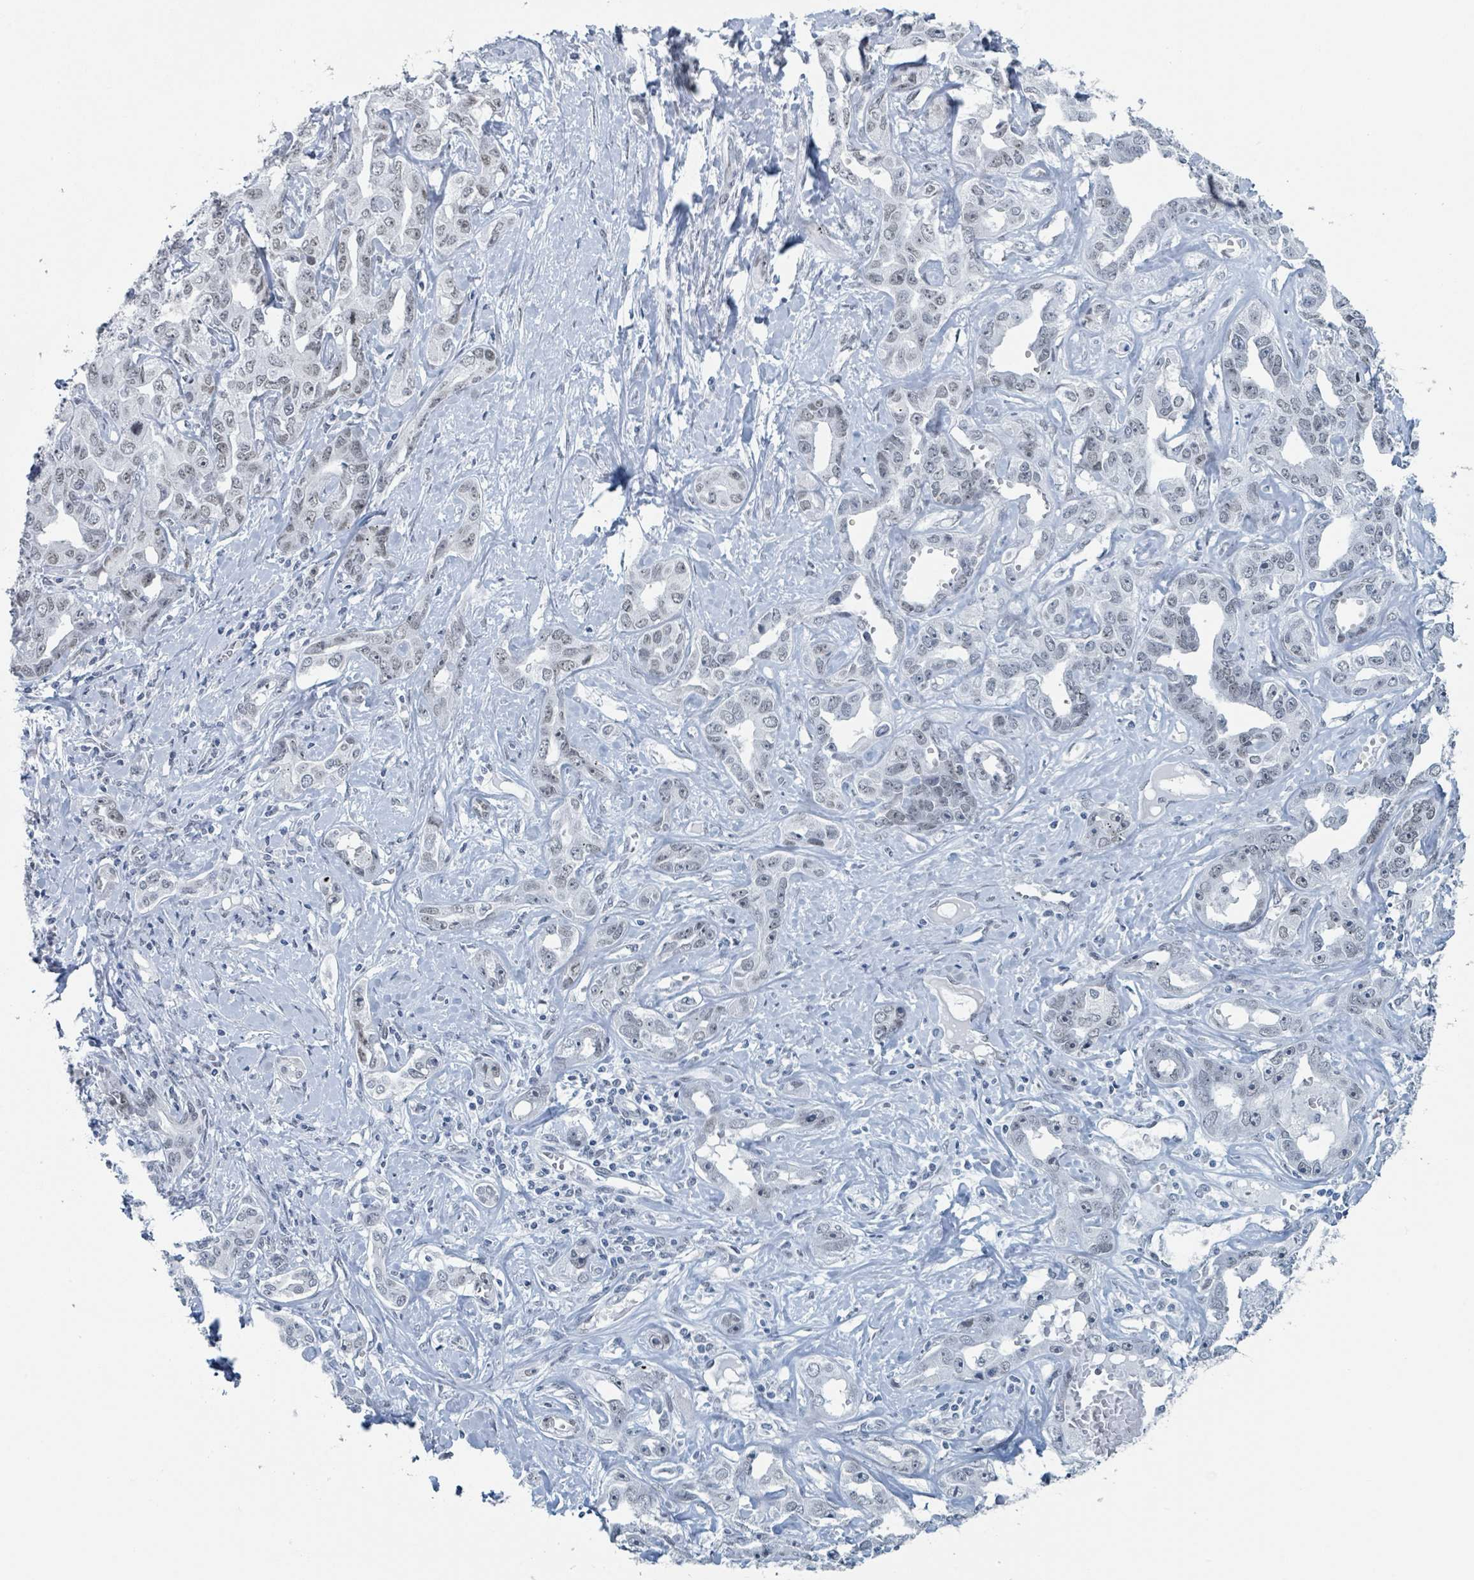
{"staining": {"intensity": "negative", "quantity": "none", "location": "none"}, "tissue": "liver cancer", "cell_type": "Tumor cells", "image_type": "cancer", "snomed": [{"axis": "morphology", "description": "Cholangiocarcinoma"}, {"axis": "topography", "description": "Liver"}], "caption": "This is an immunohistochemistry histopathology image of liver cholangiocarcinoma. There is no staining in tumor cells.", "gene": "EHMT2", "patient": {"sex": "male", "age": 59}}